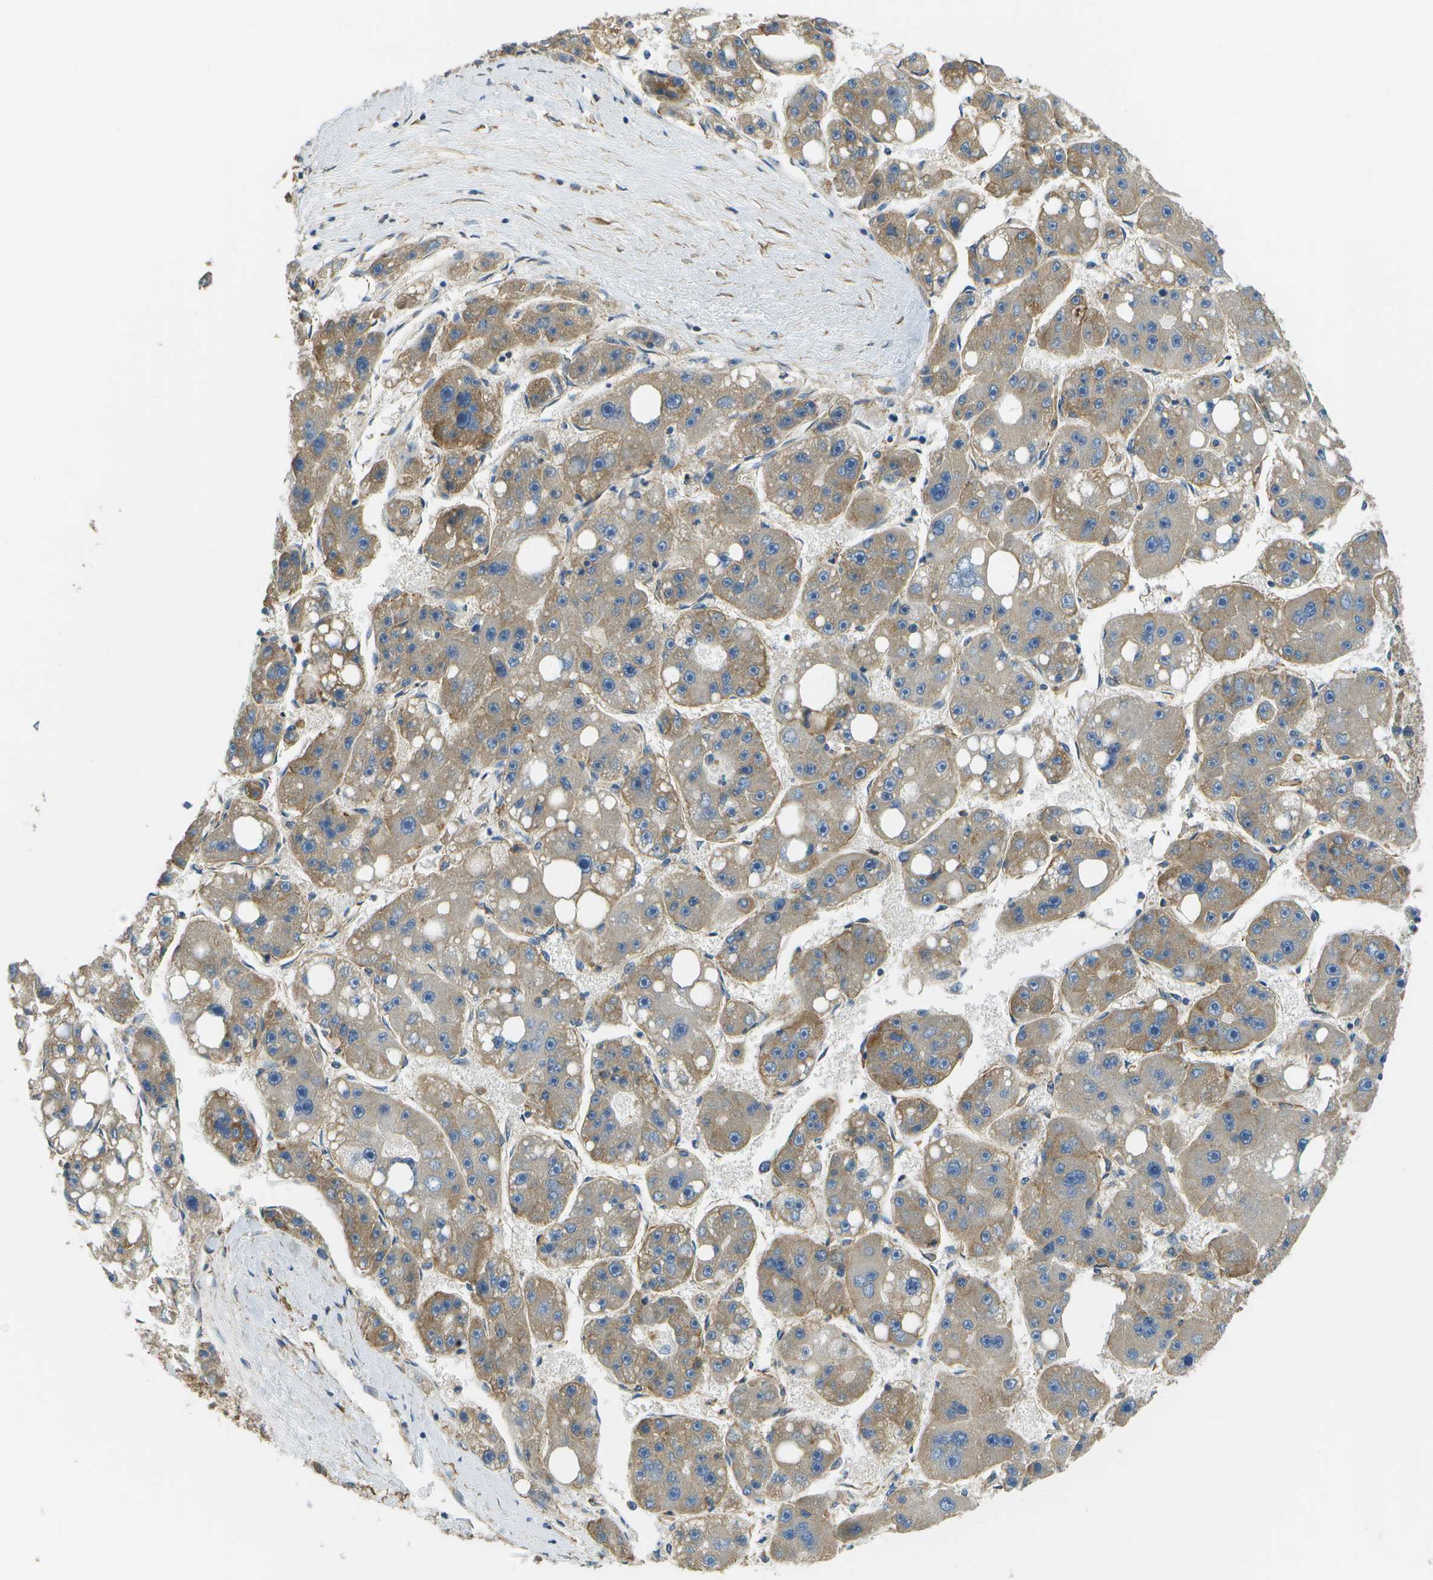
{"staining": {"intensity": "moderate", "quantity": "25%-75%", "location": "cytoplasmic/membranous"}, "tissue": "liver cancer", "cell_type": "Tumor cells", "image_type": "cancer", "snomed": [{"axis": "morphology", "description": "Carcinoma, Hepatocellular, NOS"}, {"axis": "topography", "description": "Liver"}], "caption": "Liver cancer (hepatocellular carcinoma) stained with IHC demonstrates moderate cytoplasmic/membranous expression in about 25%-75% of tumor cells.", "gene": "CLTC", "patient": {"sex": "female", "age": 61}}